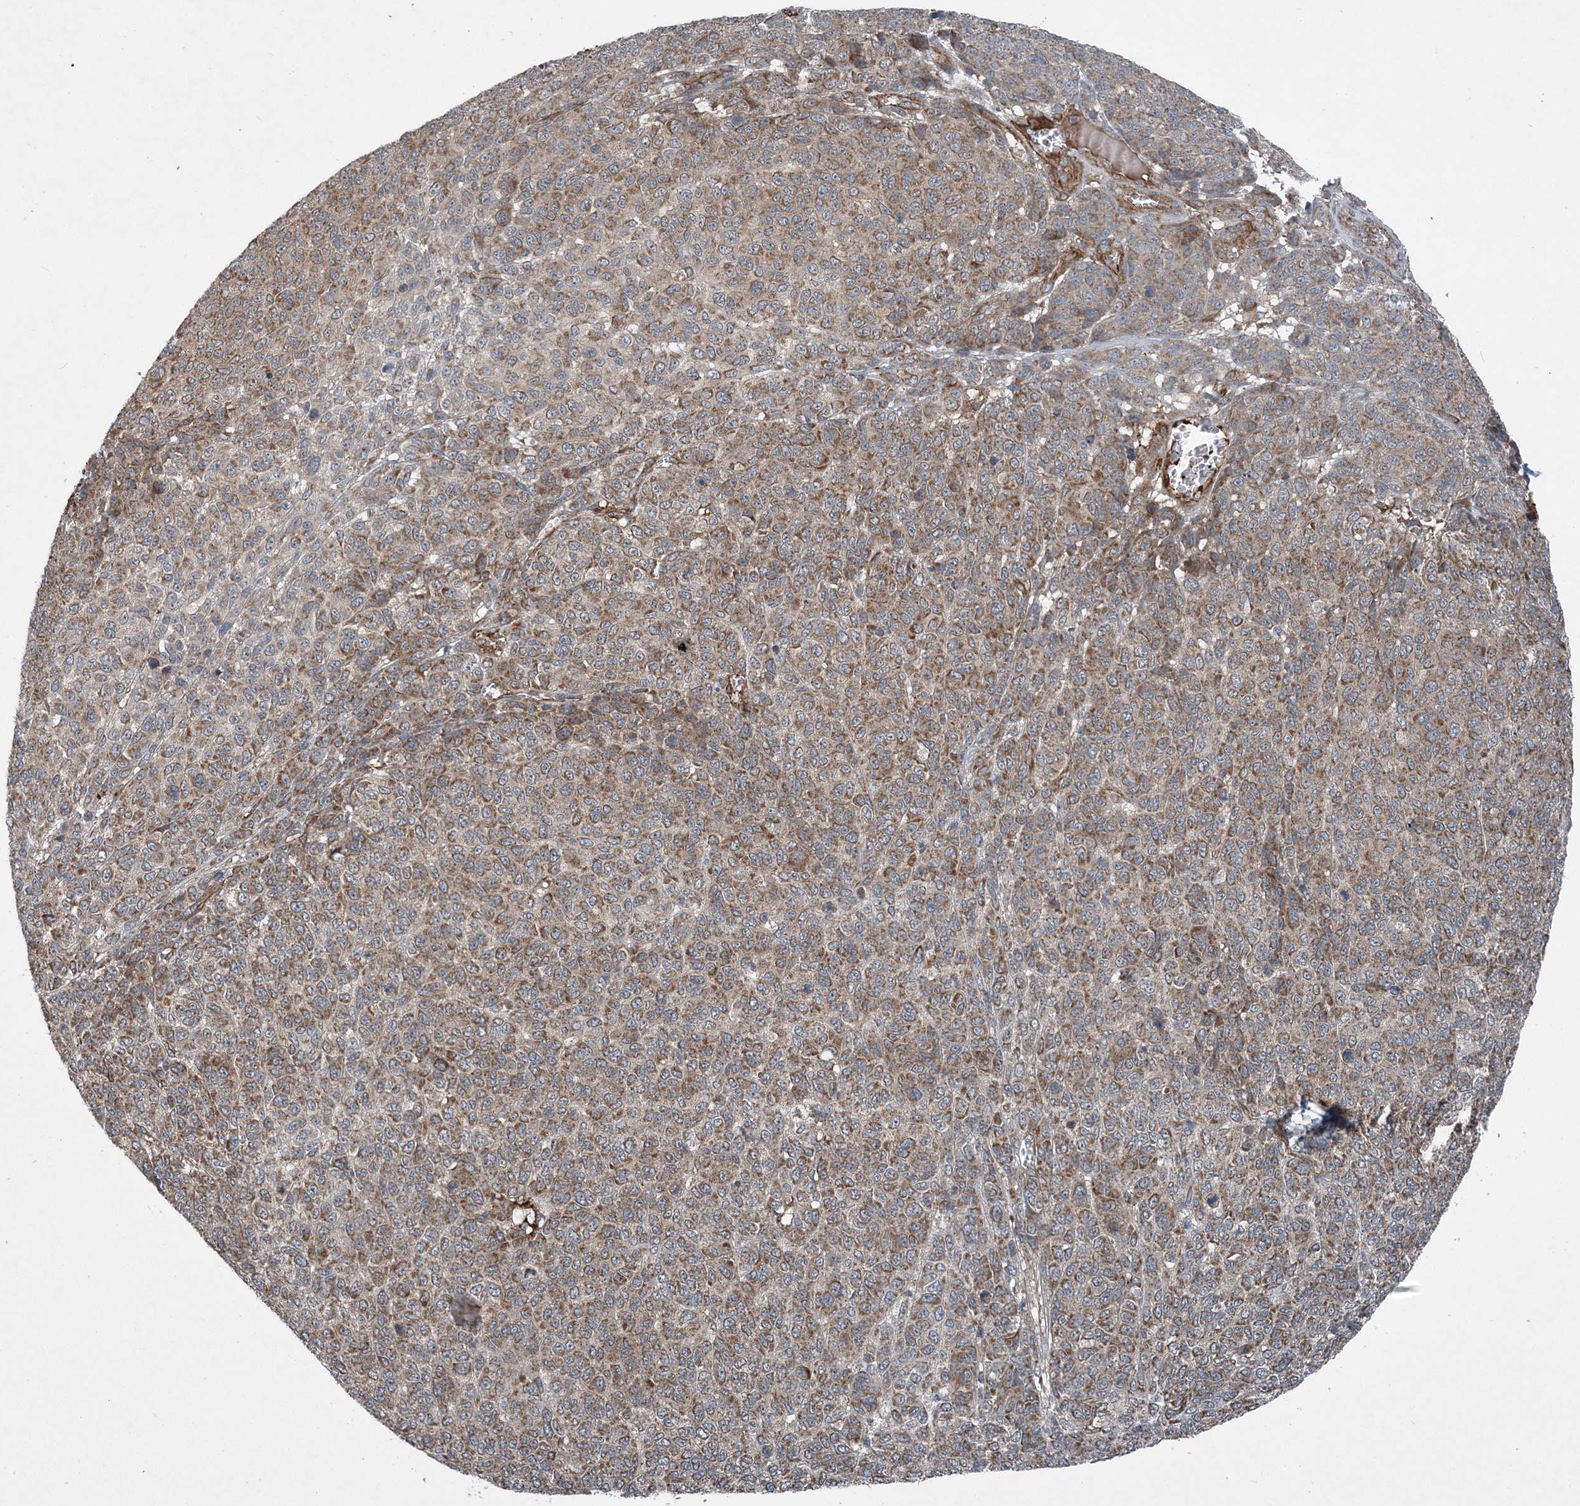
{"staining": {"intensity": "moderate", "quantity": ">75%", "location": "cytoplasmic/membranous"}, "tissue": "melanoma", "cell_type": "Tumor cells", "image_type": "cancer", "snomed": [{"axis": "morphology", "description": "Malignant melanoma, NOS"}, {"axis": "topography", "description": "Skin"}], "caption": "Immunohistochemistry micrograph of human malignant melanoma stained for a protein (brown), which shows medium levels of moderate cytoplasmic/membranous staining in approximately >75% of tumor cells.", "gene": "NDUFA2", "patient": {"sex": "male", "age": 49}}